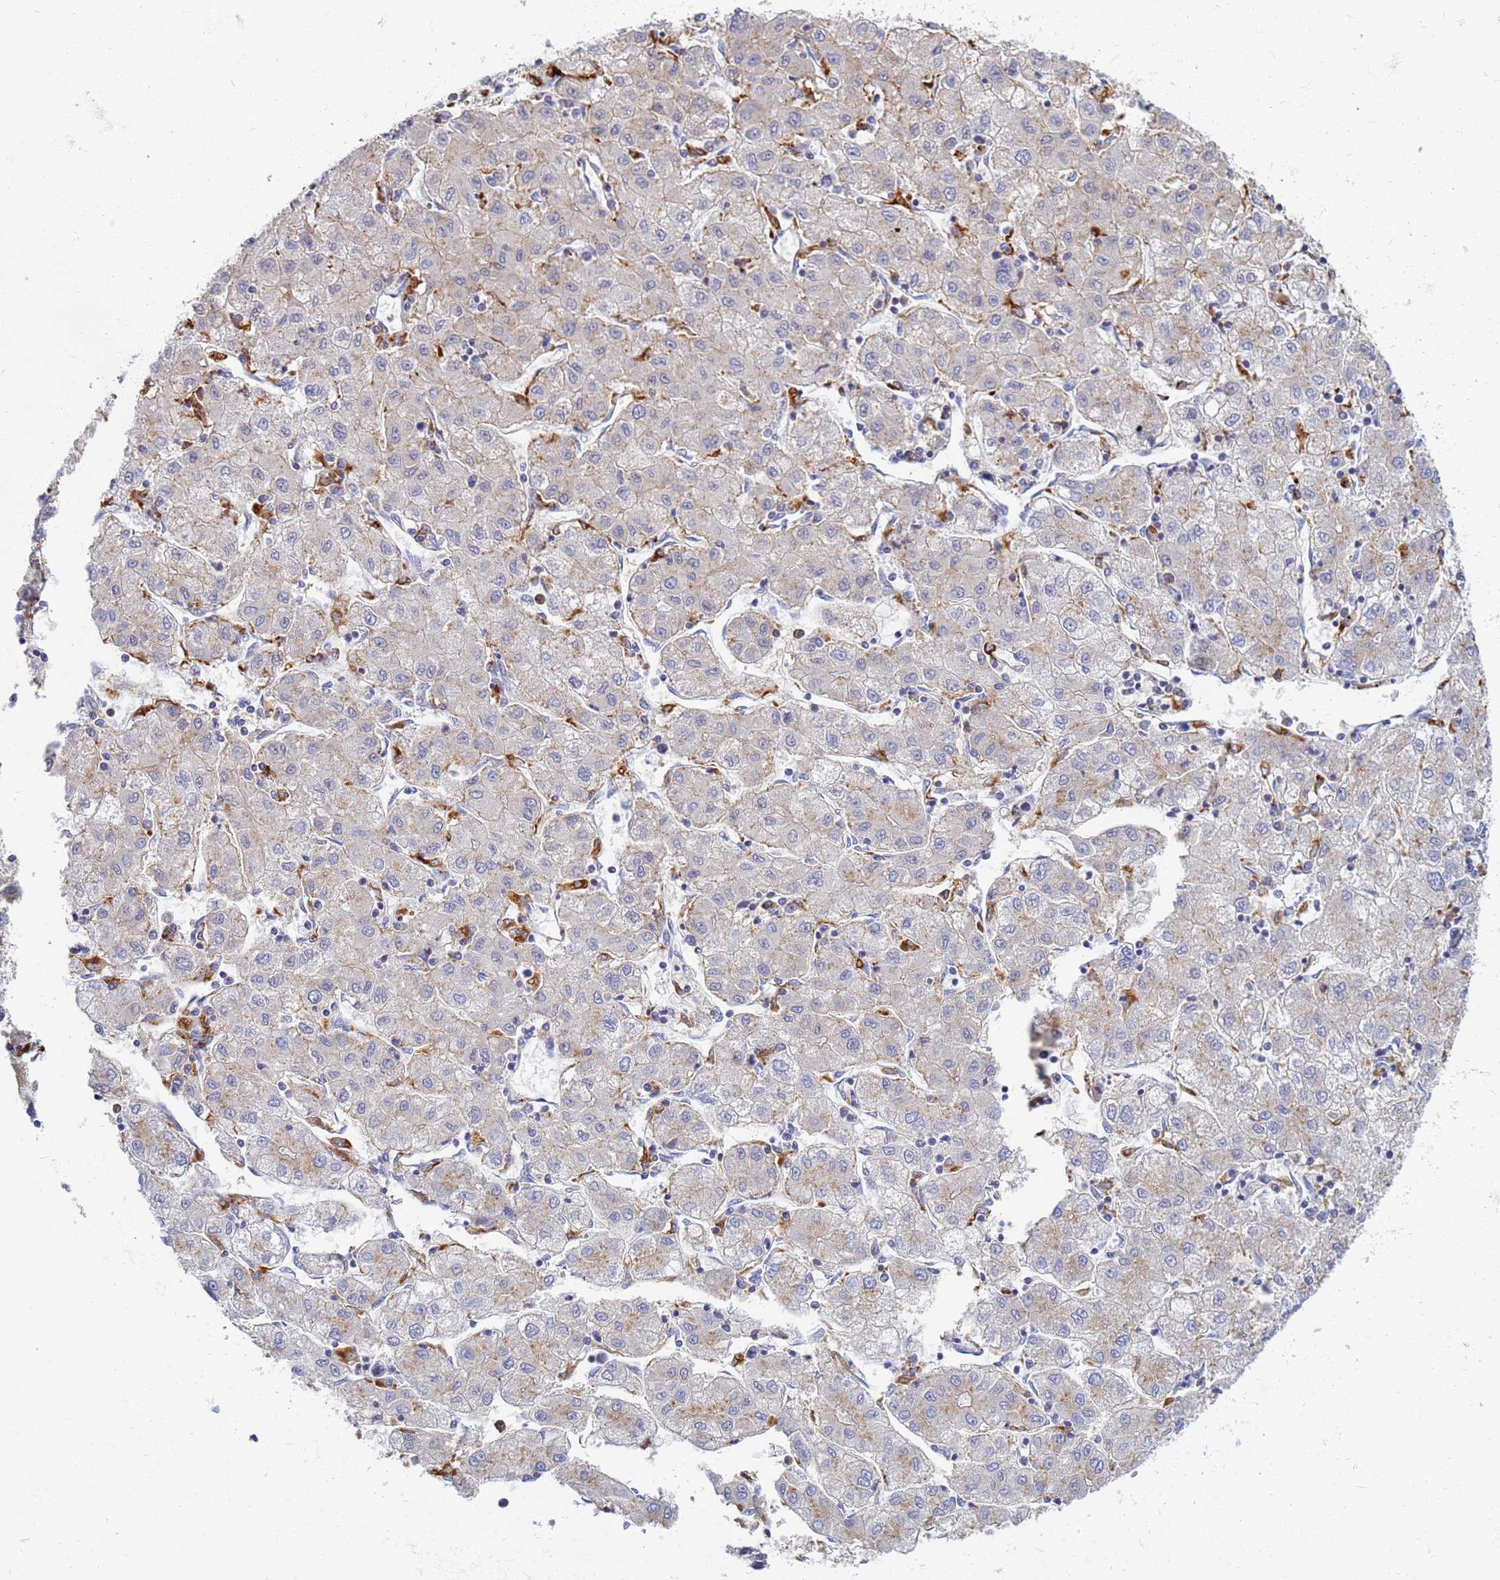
{"staining": {"intensity": "weak", "quantity": "25%-75%", "location": "cytoplasmic/membranous"}, "tissue": "liver cancer", "cell_type": "Tumor cells", "image_type": "cancer", "snomed": [{"axis": "morphology", "description": "Carcinoma, Hepatocellular, NOS"}, {"axis": "topography", "description": "Liver"}], "caption": "A histopathology image showing weak cytoplasmic/membranous expression in about 25%-75% of tumor cells in liver cancer (hepatocellular carcinoma), as visualized by brown immunohistochemical staining.", "gene": "ATP6V1E1", "patient": {"sex": "male", "age": 72}}